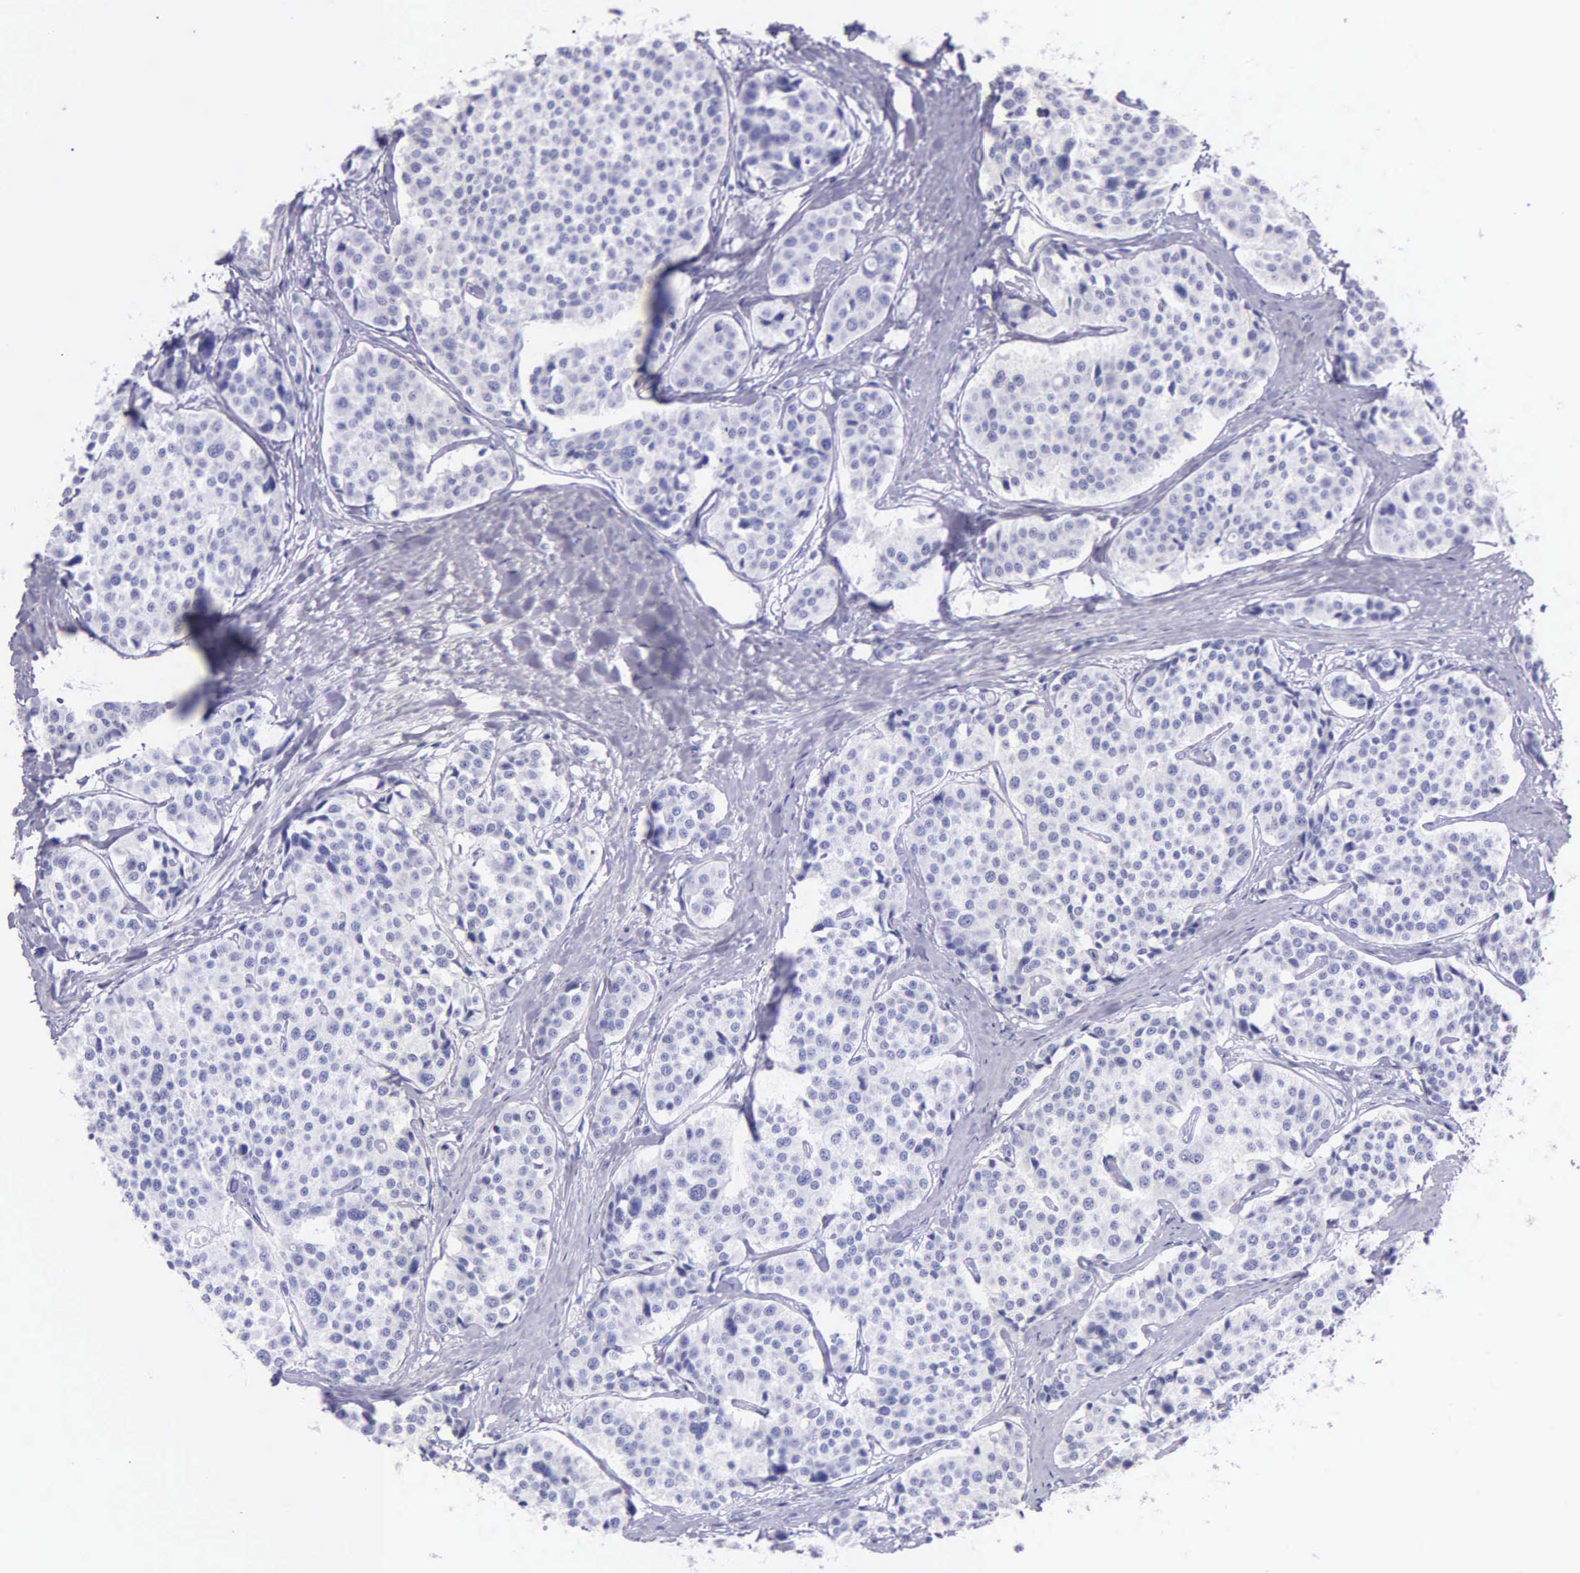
{"staining": {"intensity": "negative", "quantity": "none", "location": "none"}, "tissue": "carcinoid", "cell_type": "Tumor cells", "image_type": "cancer", "snomed": [{"axis": "morphology", "description": "Carcinoid, malignant, NOS"}, {"axis": "topography", "description": "Small intestine"}], "caption": "High magnification brightfield microscopy of carcinoid stained with DAB (brown) and counterstained with hematoxylin (blue): tumor cells show no significant staining.", "gene": "KLK3", "patient": {"sex": "male", "age": 60}}